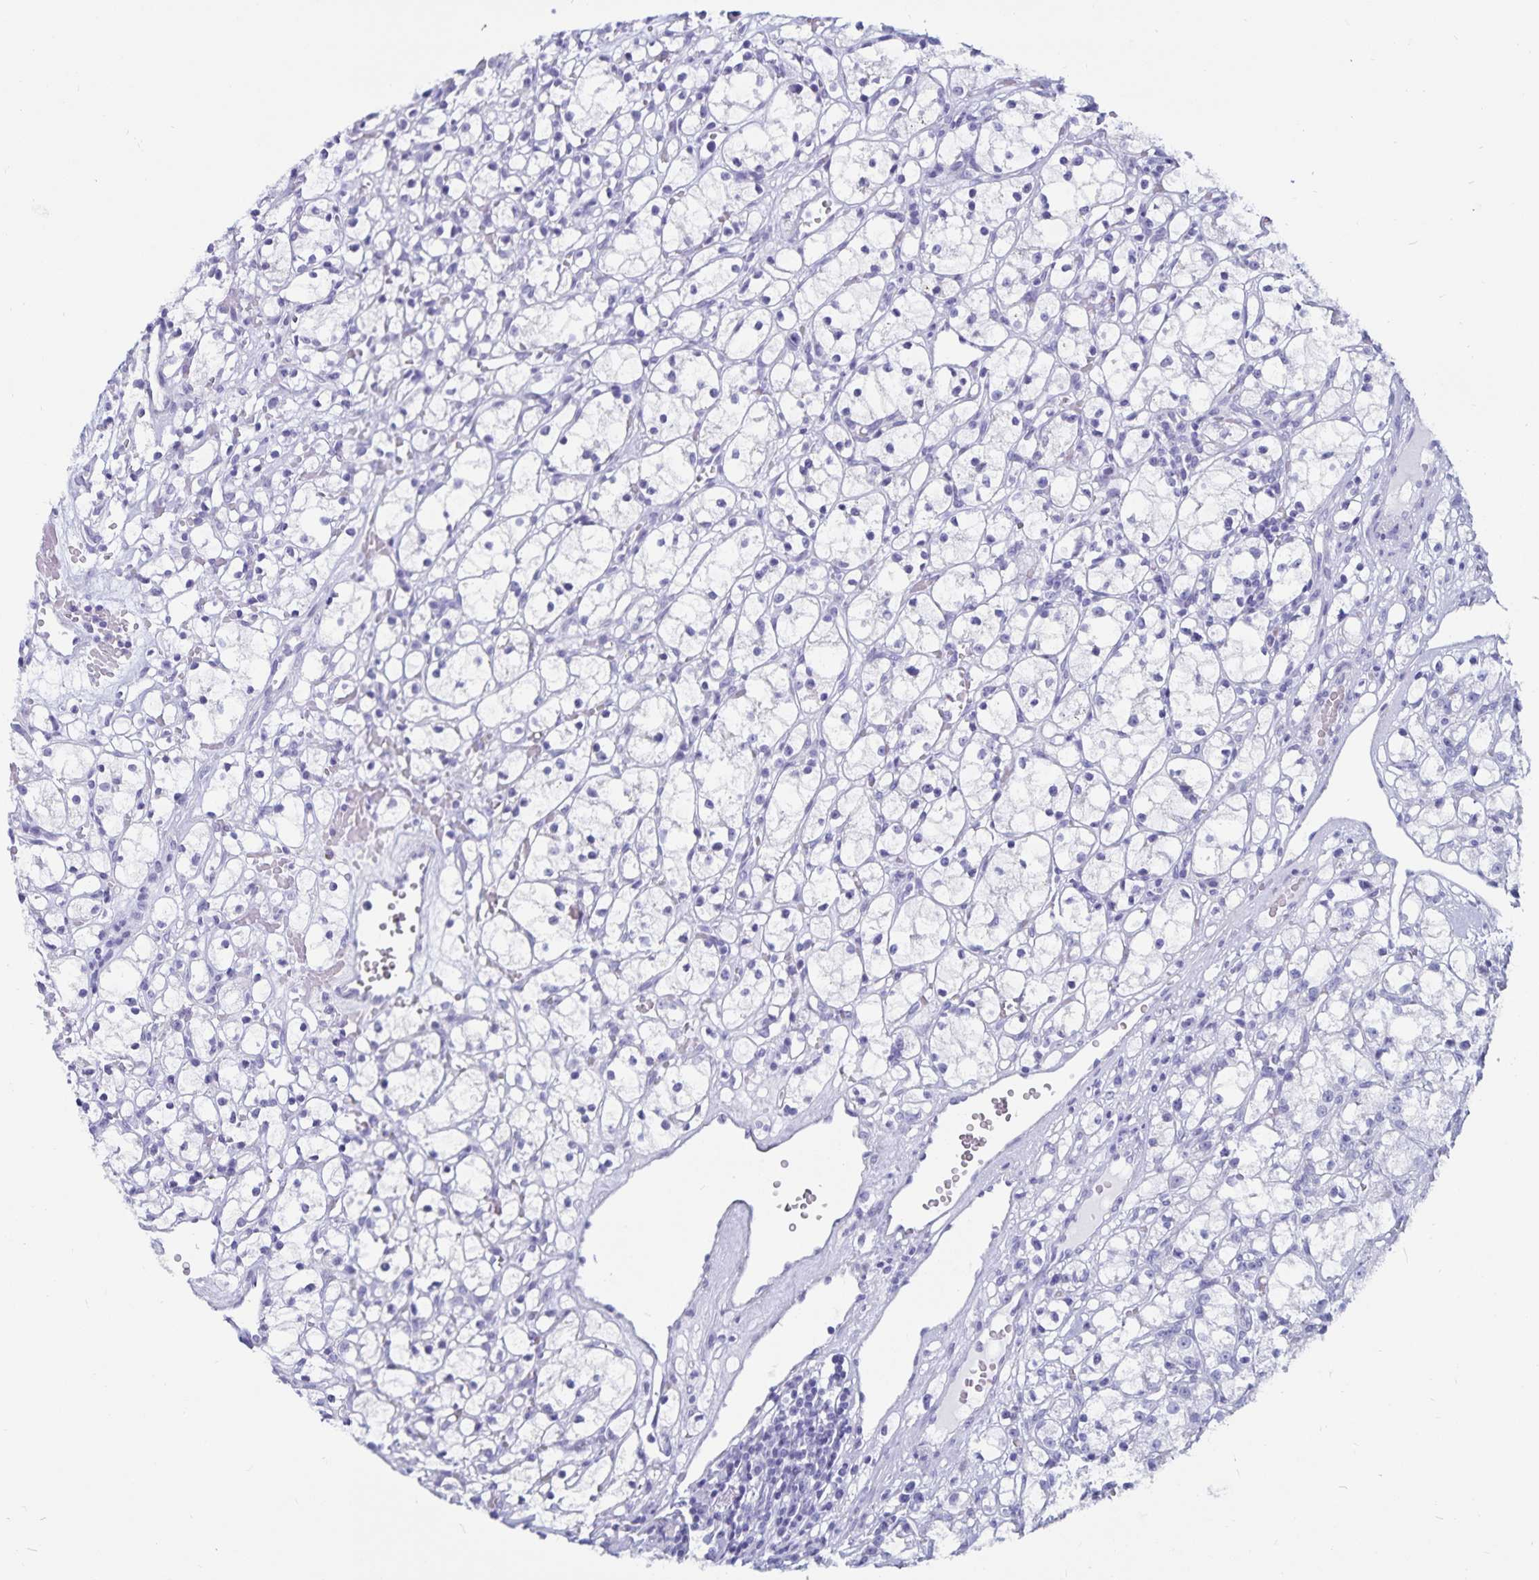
{"staining": {"intensity": "negative", "quantity": "none", "location": "none"}, "tissue": "renal cancer", "cell_type": "Tumor cells", "image_type": "cancer", "snomed": [{"axis": "morphology", "description": "Adenocarcinoma, NOS"}, {"axis": "topography", "description": "Kidney"}], "caption": "Tumor cells are negative for brown protein staining in renal cancer.", "gene": "GPR137", "patient": {"sex": "female", "age": 59}}